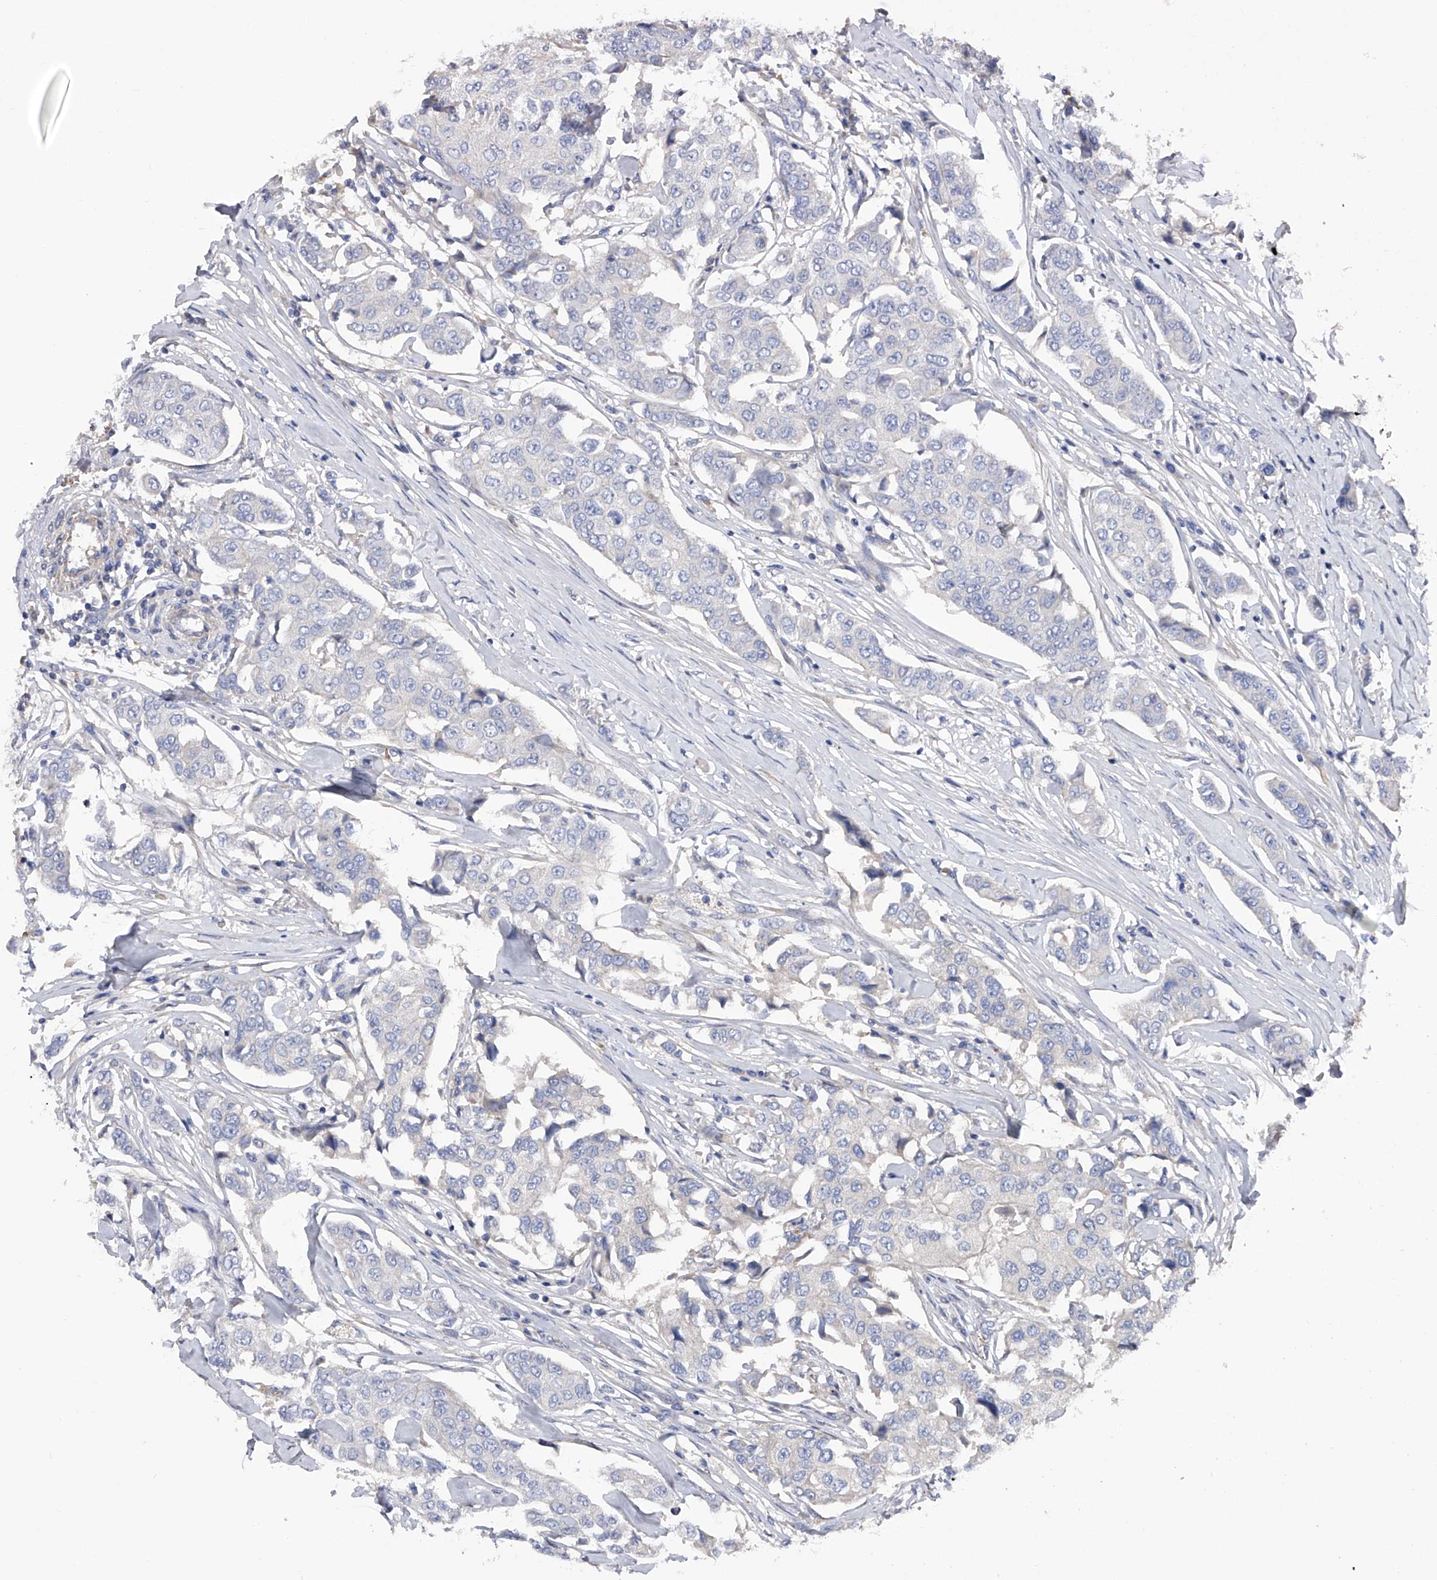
{"staining": {"intensity": "negative", "quantity": "none", "location": "none"}, "tissue": "breast cancer", "cell_type": "Tumor cells", "image_type": "cancer", "snomed": [{"axis": "morphology", "description": "Duct carcinoma"}, {"axis": "topography", "description": "Breast"}], "caption": "Tumor cells are negative for brown protein staining in infiltrating ductal carcinoma (breast). (DAB (3,3'-diaminobenzidine) immunohistochemistry, high magnification).", "gene": "RWDD2A", "patient": {"sex": "female", "age": 80}}